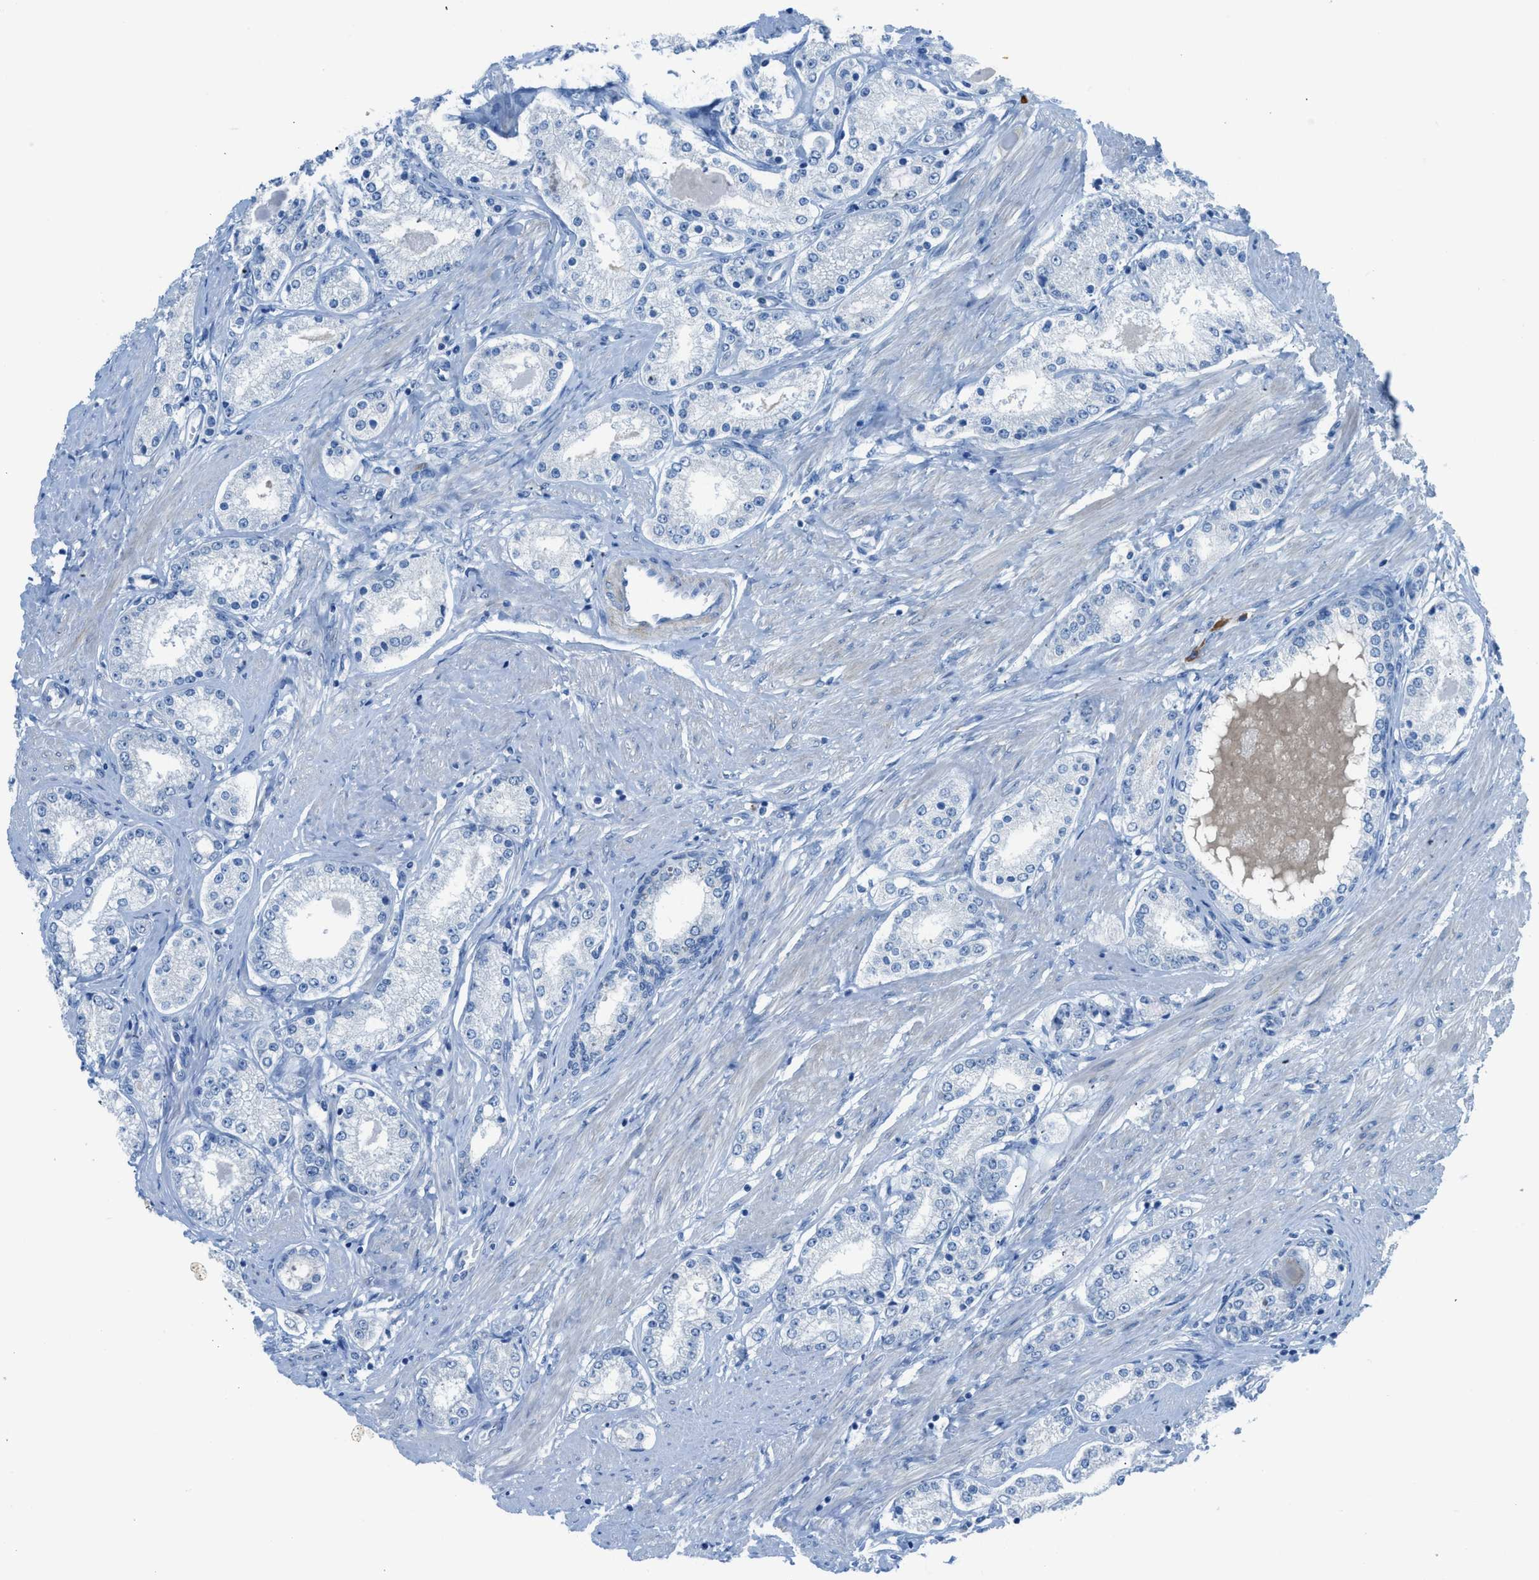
{"staining": {"intensity": "negative", "quantity": "none", "location": "none"}, "tissue": "prostate cancer", "cell_type": "Tumor cells", "image_type": "cancer", "snomed": [{"axis": "morphology", "description": "Adenocarcinoma, Low grade"}, {"axis": "topography", "description": "Prostate"}], "caption": "DAB immunohistochemical staining of prostate cancer (low-grade adenocarcinoma) reveals no significant positivity in tumor cells.", "gene": "ACAN", "patient": {"sex": "male", "age": 63}}